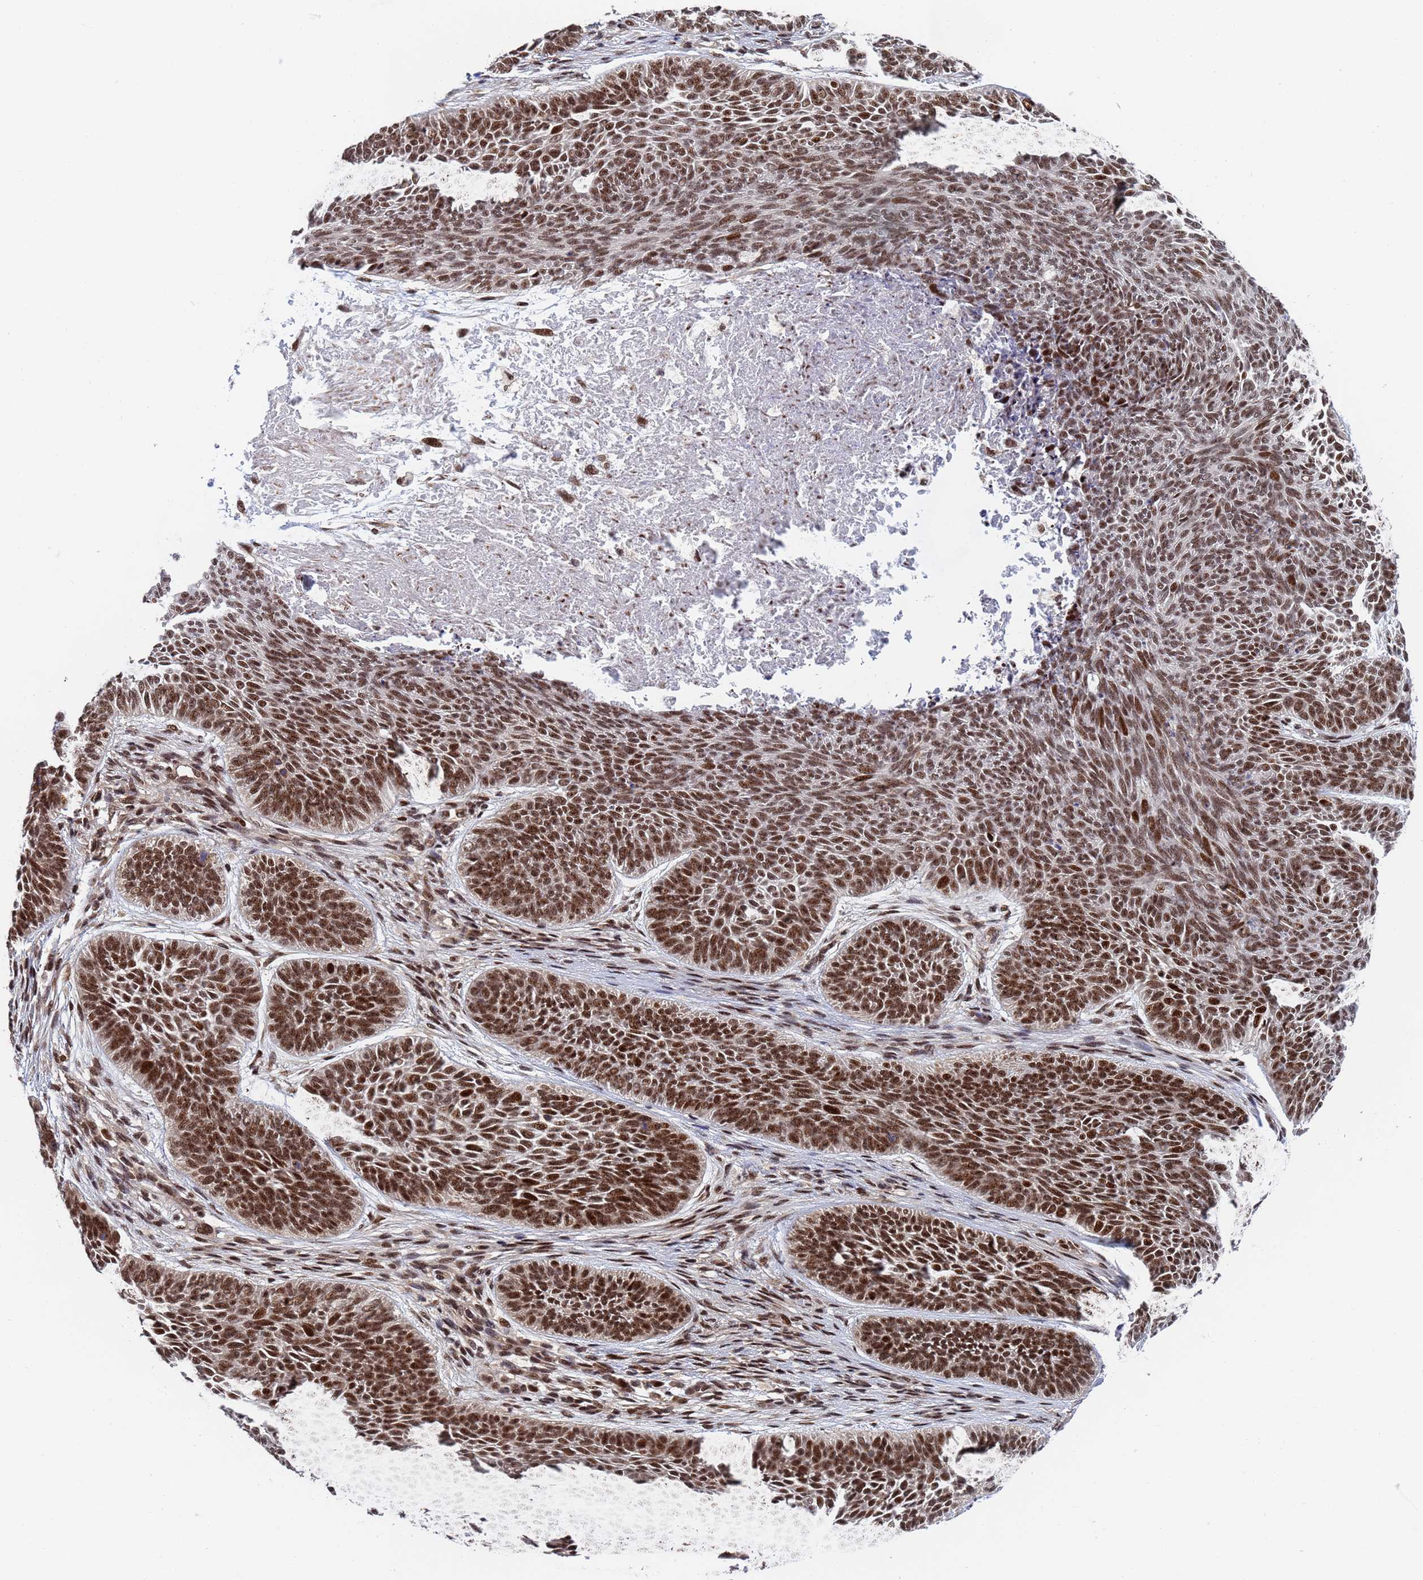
{"staining": {"intensity": "strong", "quantity": ">75%", "location": "nuclear"}, "tissue": "skin cancer", "cell_type": "Tumor cells", "image_type": "cancer", "snomed": [{"axis": "morphology", "description": "Basal cell carcinoma"}, {"axis": "topography", "description": "Skin"}], "caption": "Strong nuclear staining is present in approximately >75% of tumor cells in basal cell carcinoma (skin).", "gene": "AP5Z1", "patient": {"sex": "male", "age": 85}}